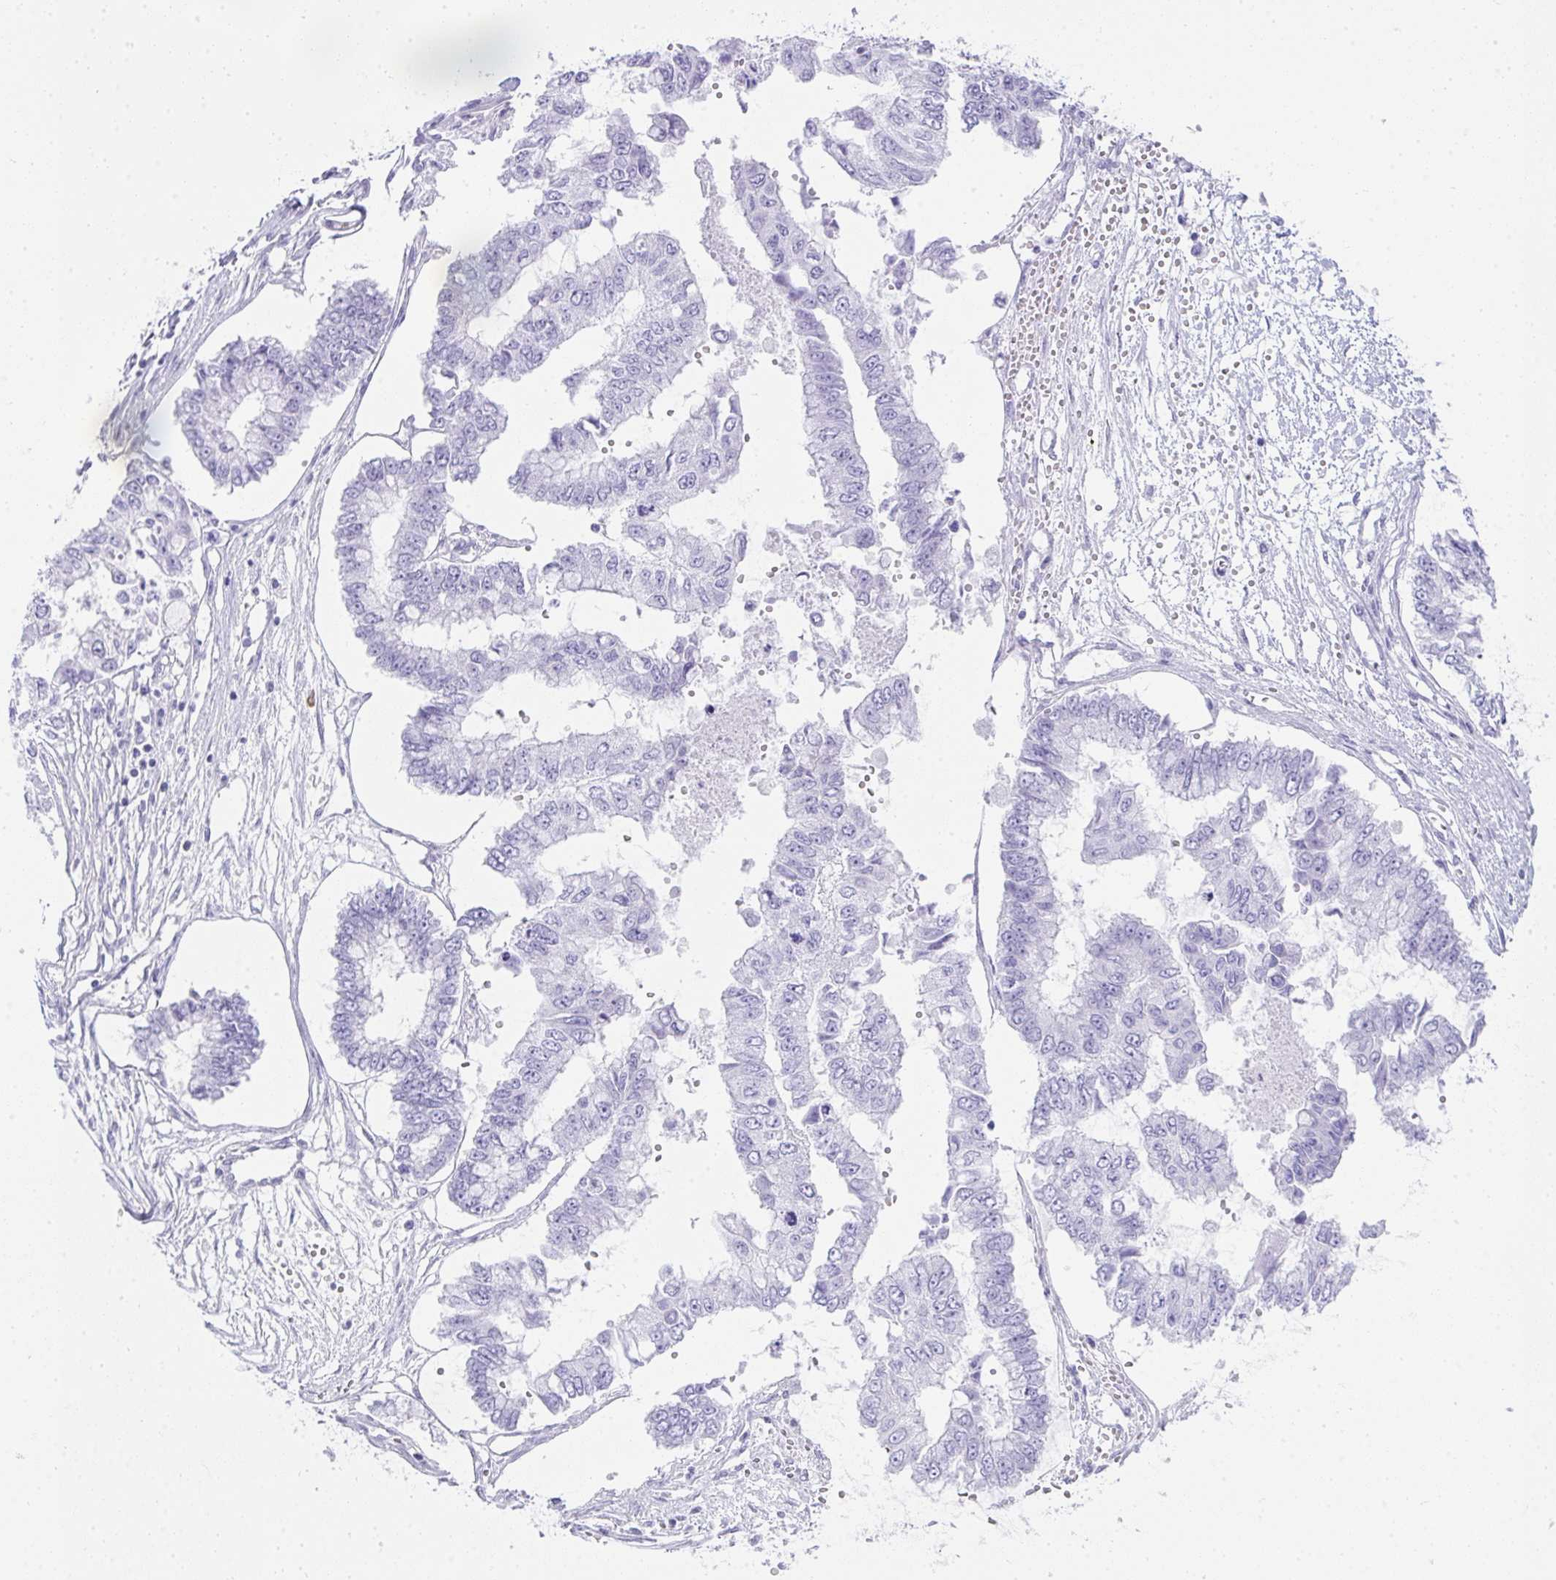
{"staining": {"intensity": "negative", "quantity": "none", "location": "none"}, "tissue": "ovarian cancer", "cell_type": "Tumor cells", "image_type": "cancer", "snomed": [{"axis": "morphology", "description": "Cystadenocarcinoma, mucinous, NOS"}, {"axis": "topography", "description": "Ovary"}], "caption": "Immunohistochemistry of human ovarian cancer demonstrates no positivity in tumor cells.", "gene": "CDADC1", "patient": {"sex": "female", "age": 72}}